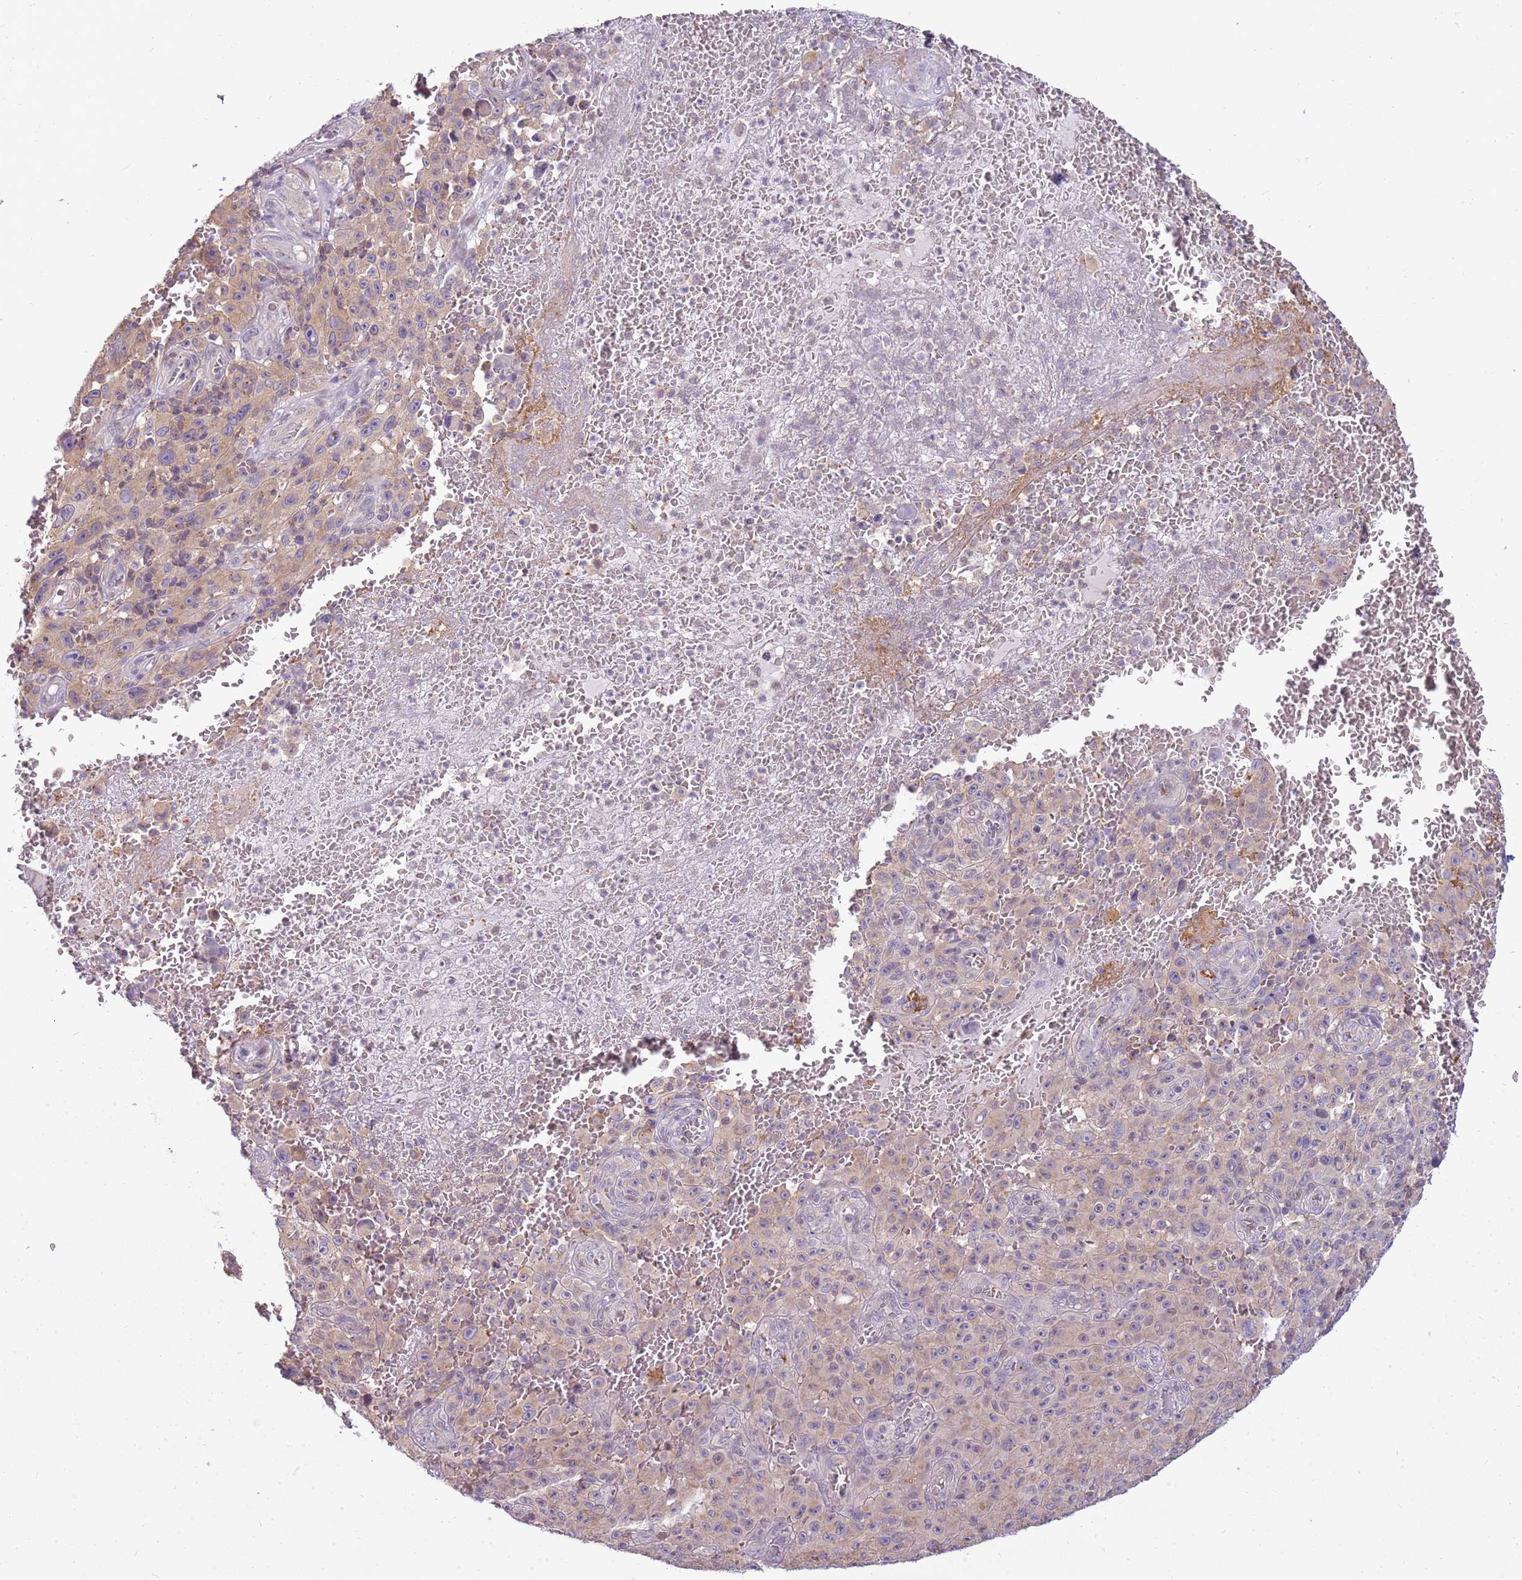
{"staining": {"intensity": "weak", "quantity": ">75%", "location": "cytoplasmic/membranous"}, "tissue": "melanoma", "cell_type": "Tumor cells", "image_type": "cancer", "snomed": [{"axis": "morphology", "description": "Malignant melanoma, NOS"}, {"axis": "topography", "description": "Skin"}], "caption": "About >75% of tumor cells in human melanoma display weak cytoplasmic/membranous protein staining as visualized by brown immunohistochemical staining.", "gene": "CAPN7", "patient": {"sex": "female", "age": 82}}